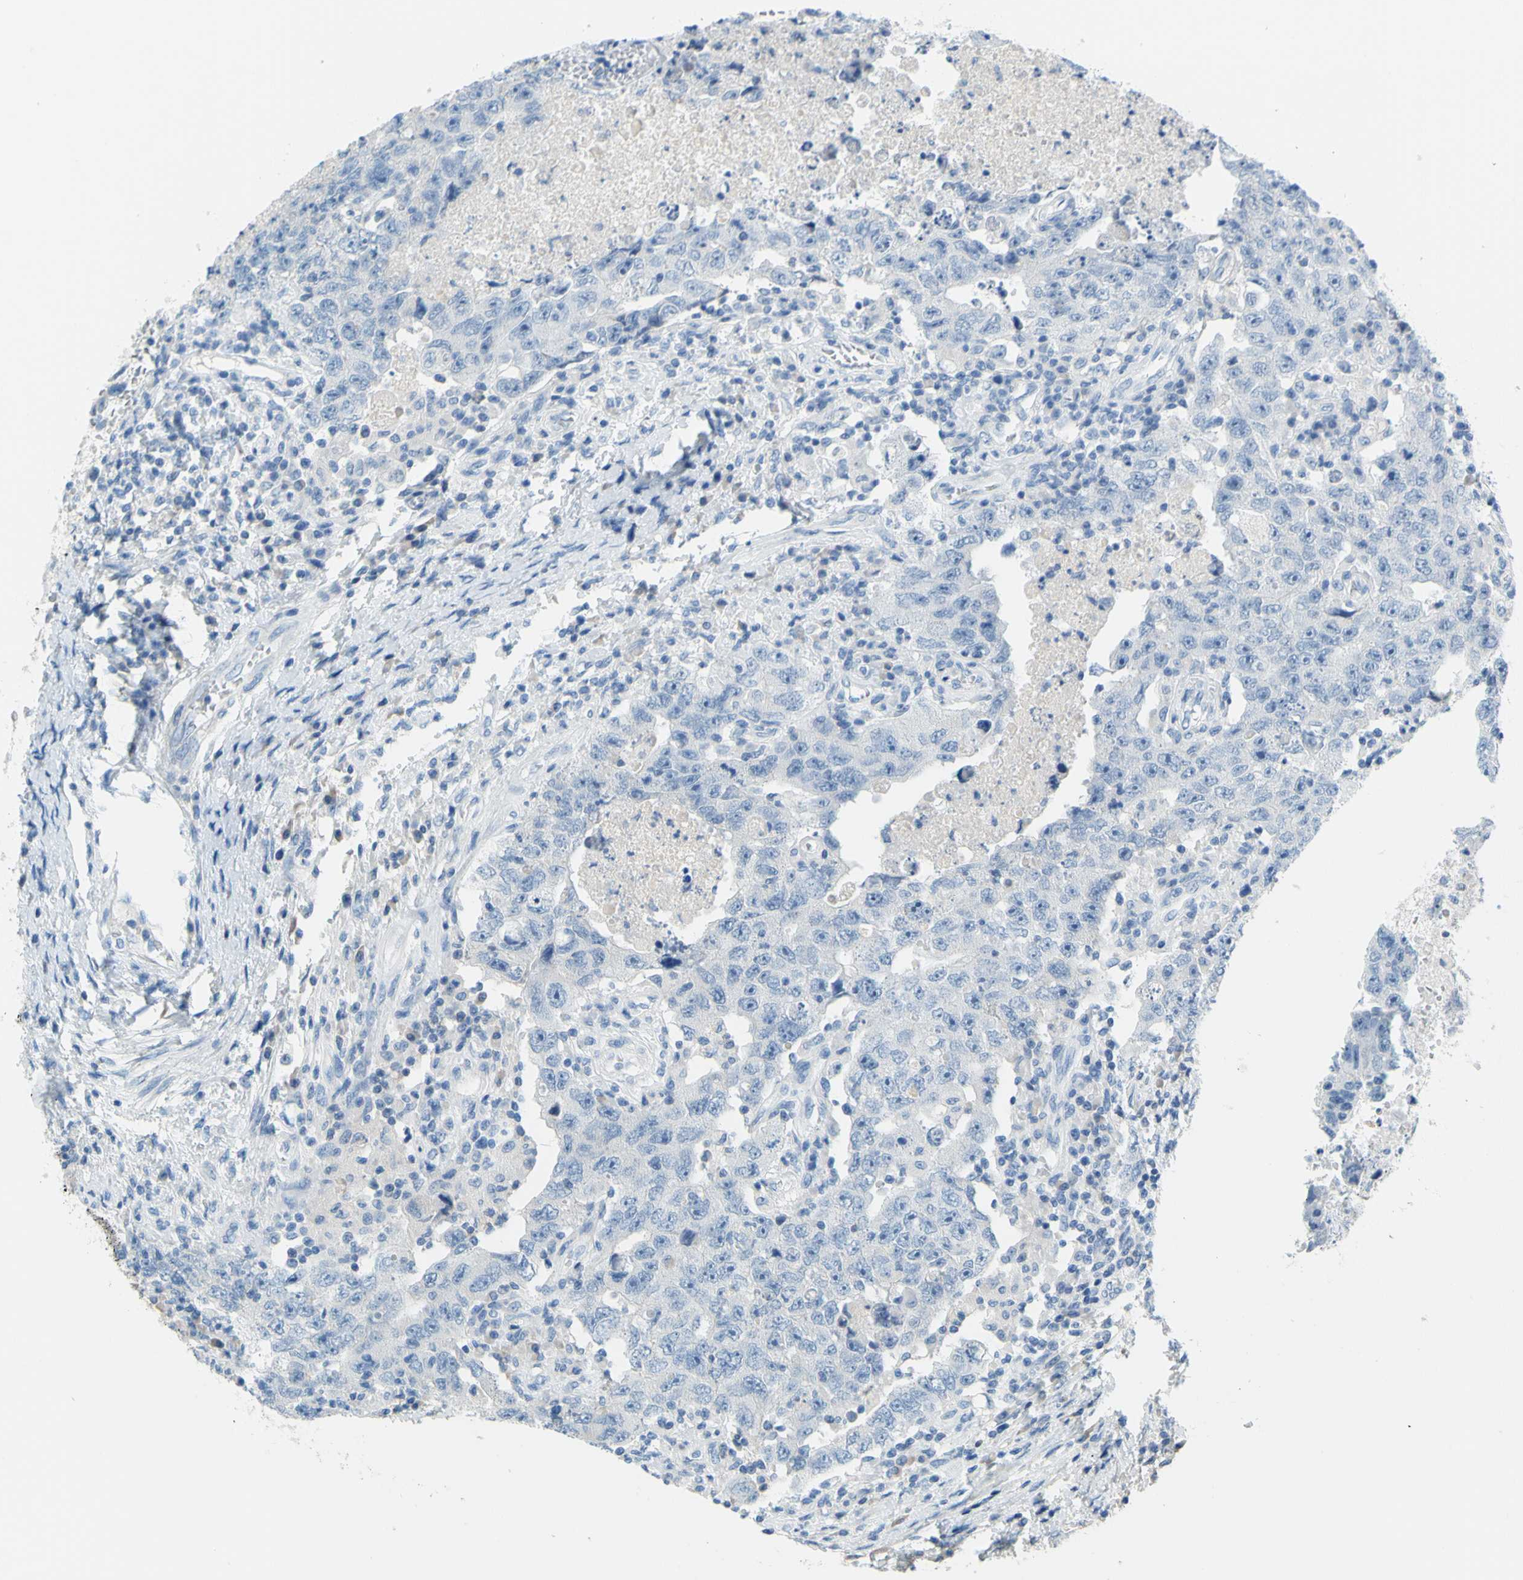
{"staining": {"intensity": "negative", "quantity": "none", "location": "none"}, "tissue": "testis cancer", "cell_type": "Tumor cells", "image_type": "cancer", "snomed": [{"axis": "morphology", "description": "Carcinoma, Embryonal, NOS"}, {"axis": "topography", "description": "Testis"}], "caption": "Tumor cells are negative for protein expression in human embryonal carcinoma (testis).", "gene": "SLC1A2", "patient": {"sex": "male", "age": 26}}